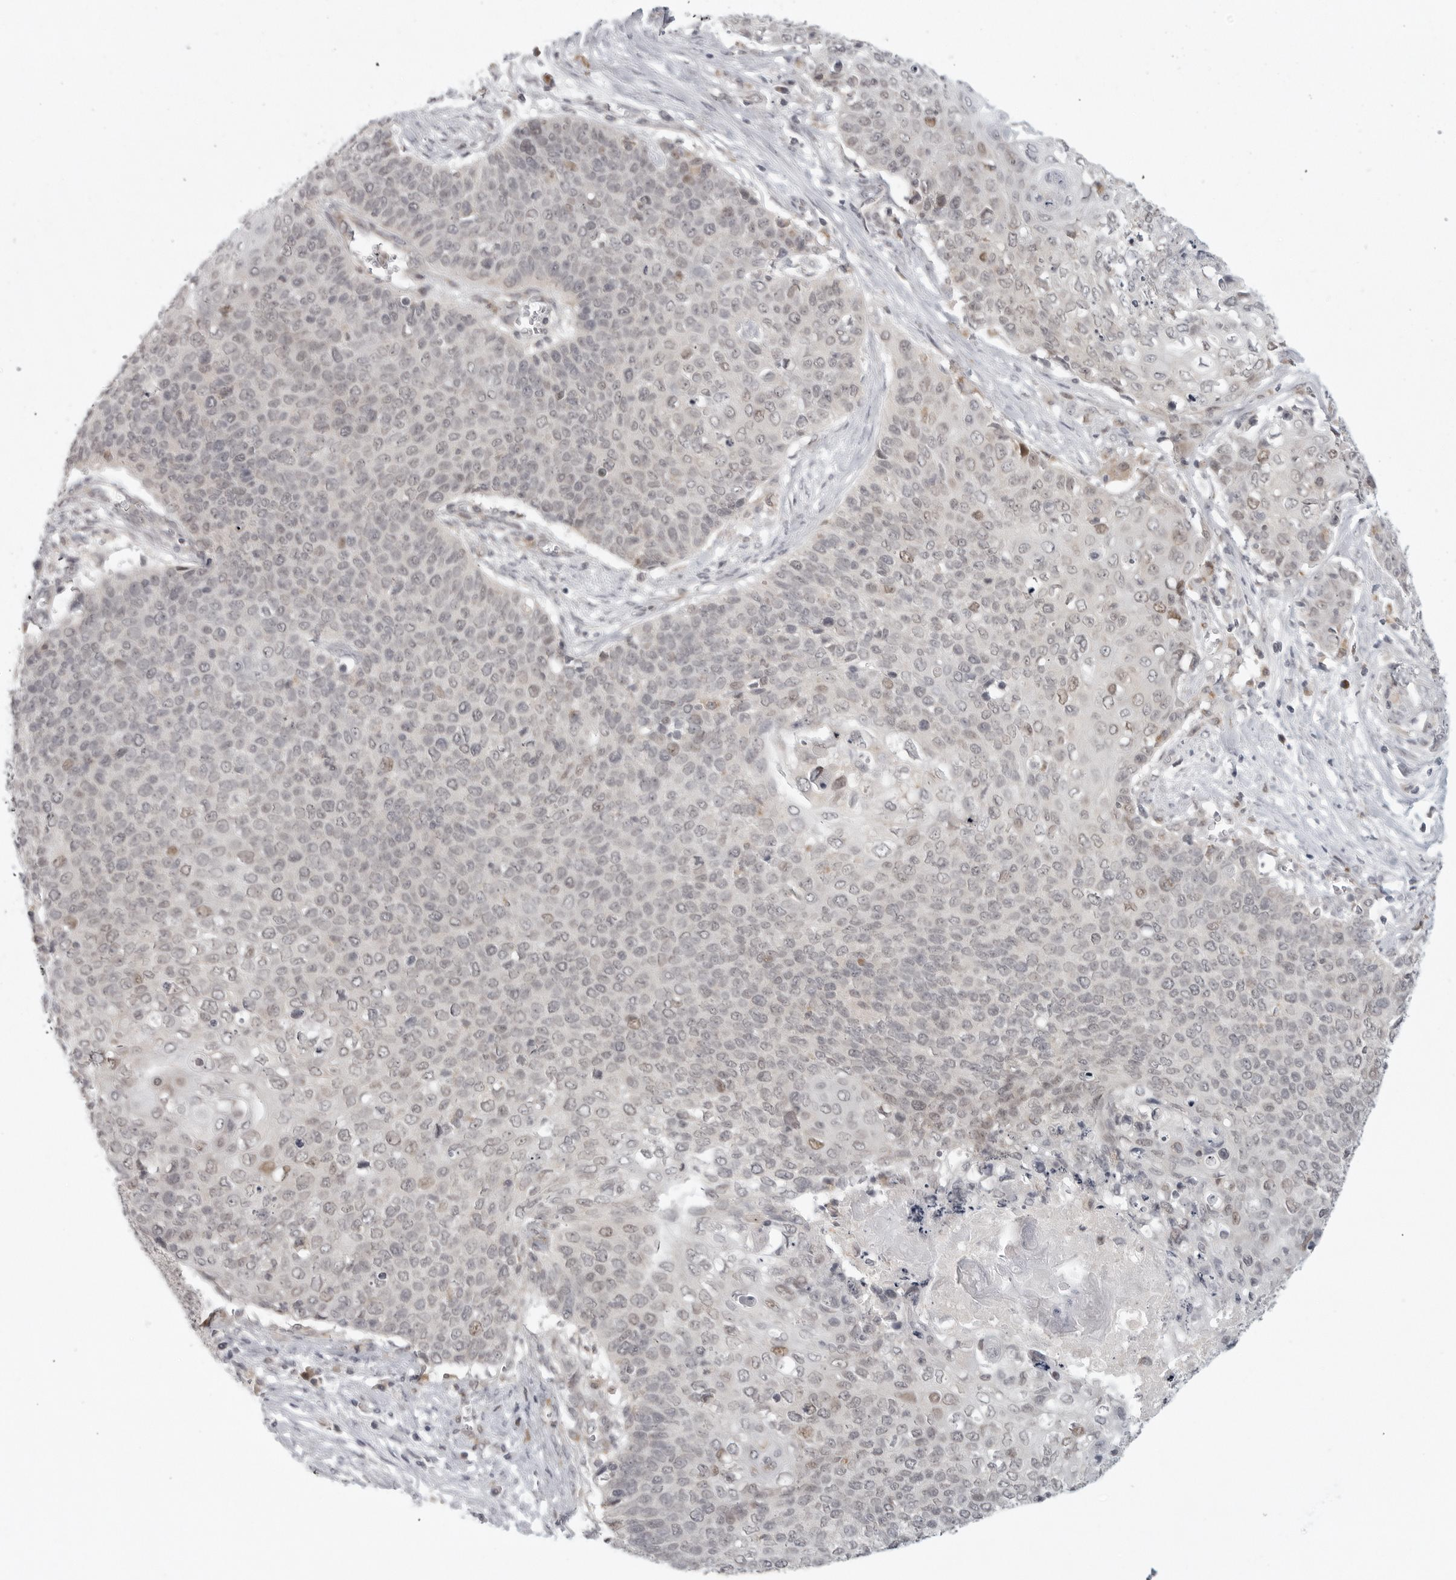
{"staining": {"intensity": "weak", "quantity": "<25%", "location": "nuclear"}, "tissue": "cervical cancer", "cell_type": "Tumor cells", "image_type": "cancer", "snomed": [{"axis": "morphology", "description": "Squamous cell carcinoma, NOS"}, {"axis": "topography", "description": "Cervix"}], "caption": "This is a photomicrograph of immunohistochemistry (IHC) staining of cervical cancer (squamous cell carcinoma), which shows no staining in tumor cells.", "gene": "TUT4", "patient": {"sex": "female", "age": 39}}